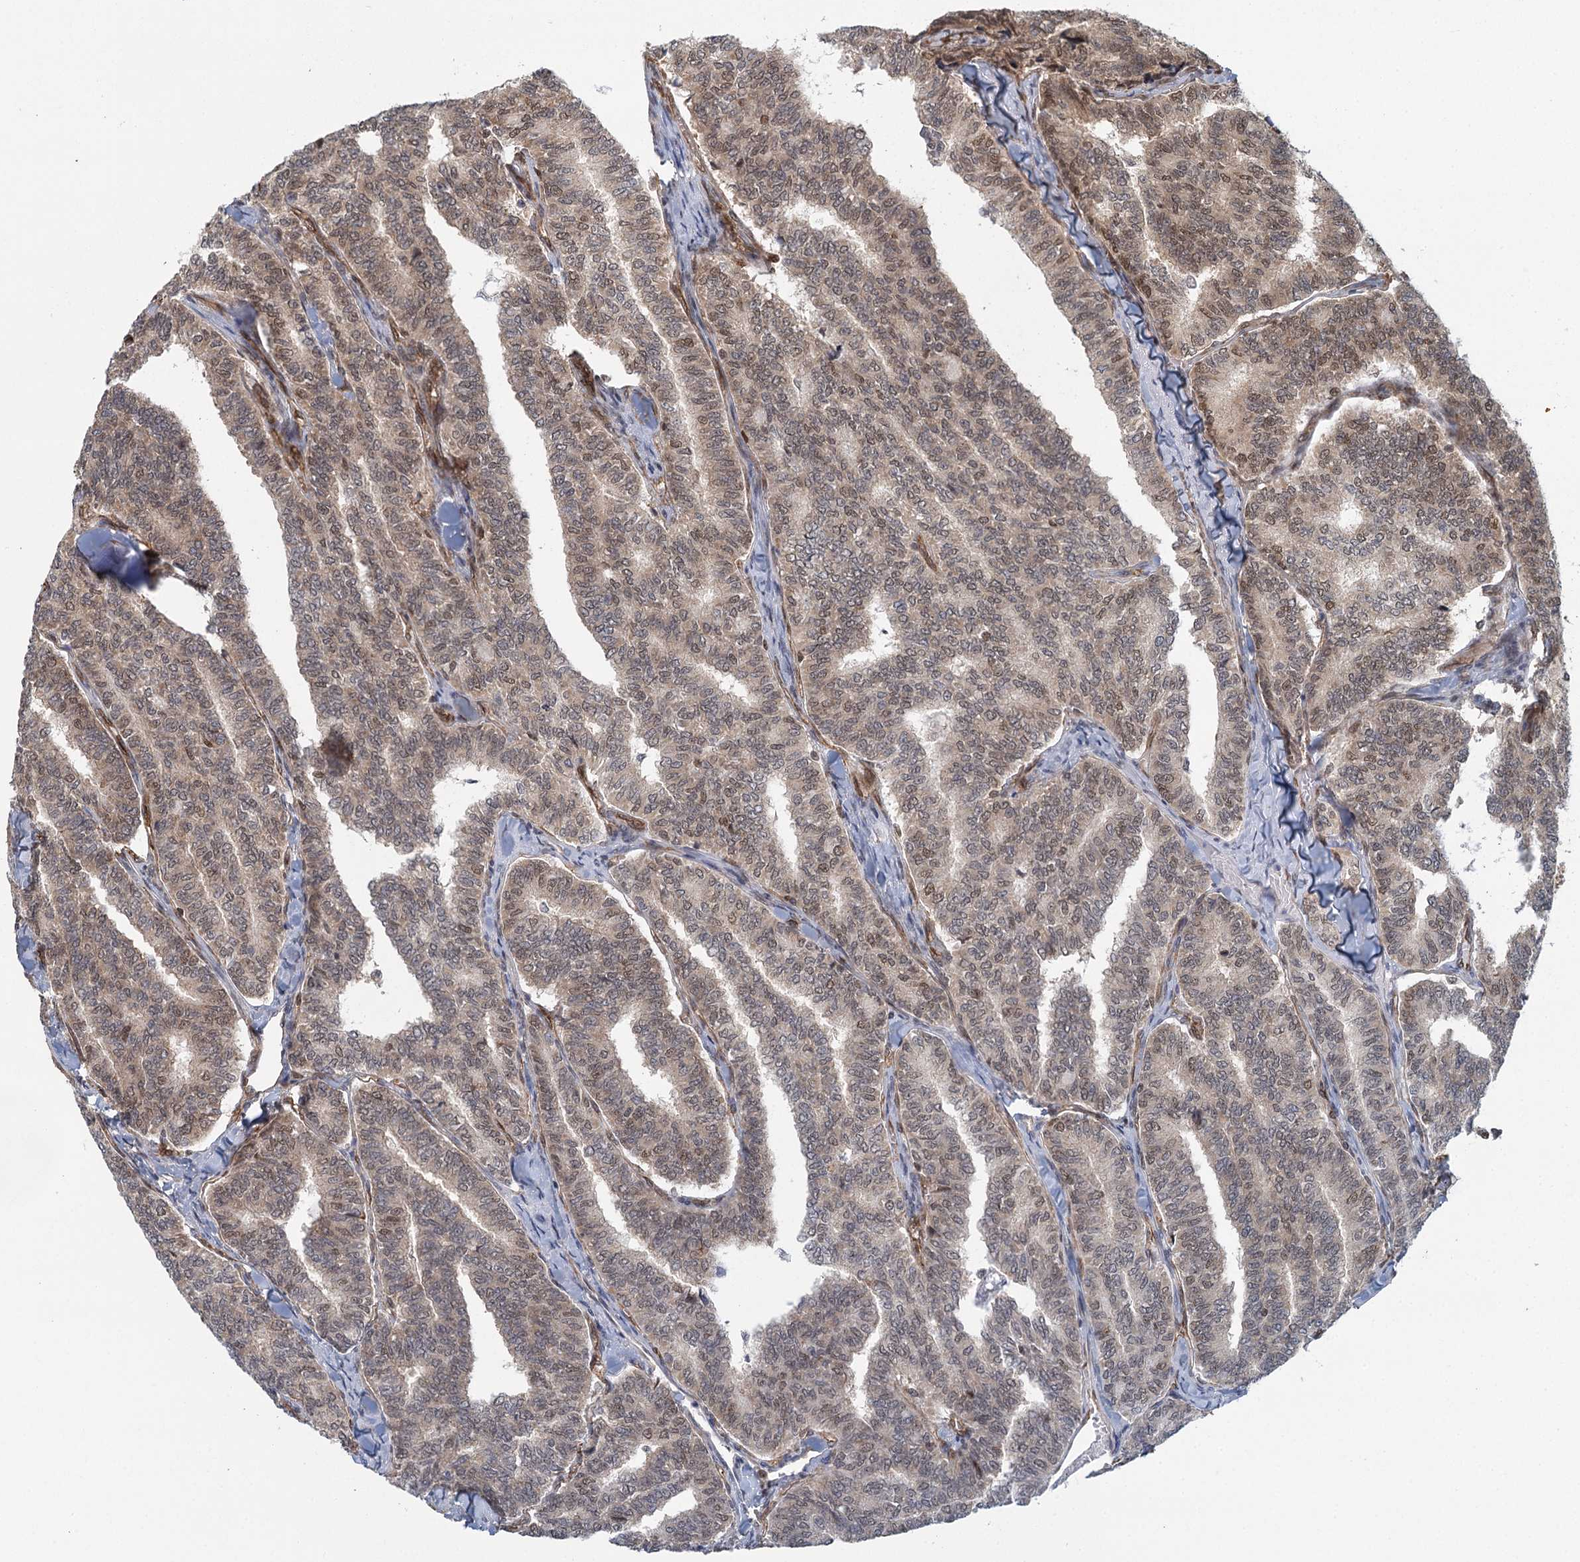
{"staining": {"intensity": "weak", "quantity": "25%-75%", "location": "nuclear"}, "tissue": "thyroid cancer", "cell_type": "Tumor cells", "image_type": "cancer", "snomed": [{"axis": "morphology", "description": "Papillary adenocarcinoma, NOS"}, {"axis": "topography", "description": "Thyroid gland"}], "caption": "A brown stain highlights weak nuclear positivity of a protein in human thyroid cancer tumor cells.", "gene": "GPATCH11", "patient": {"sex": "female", "age": 35}}